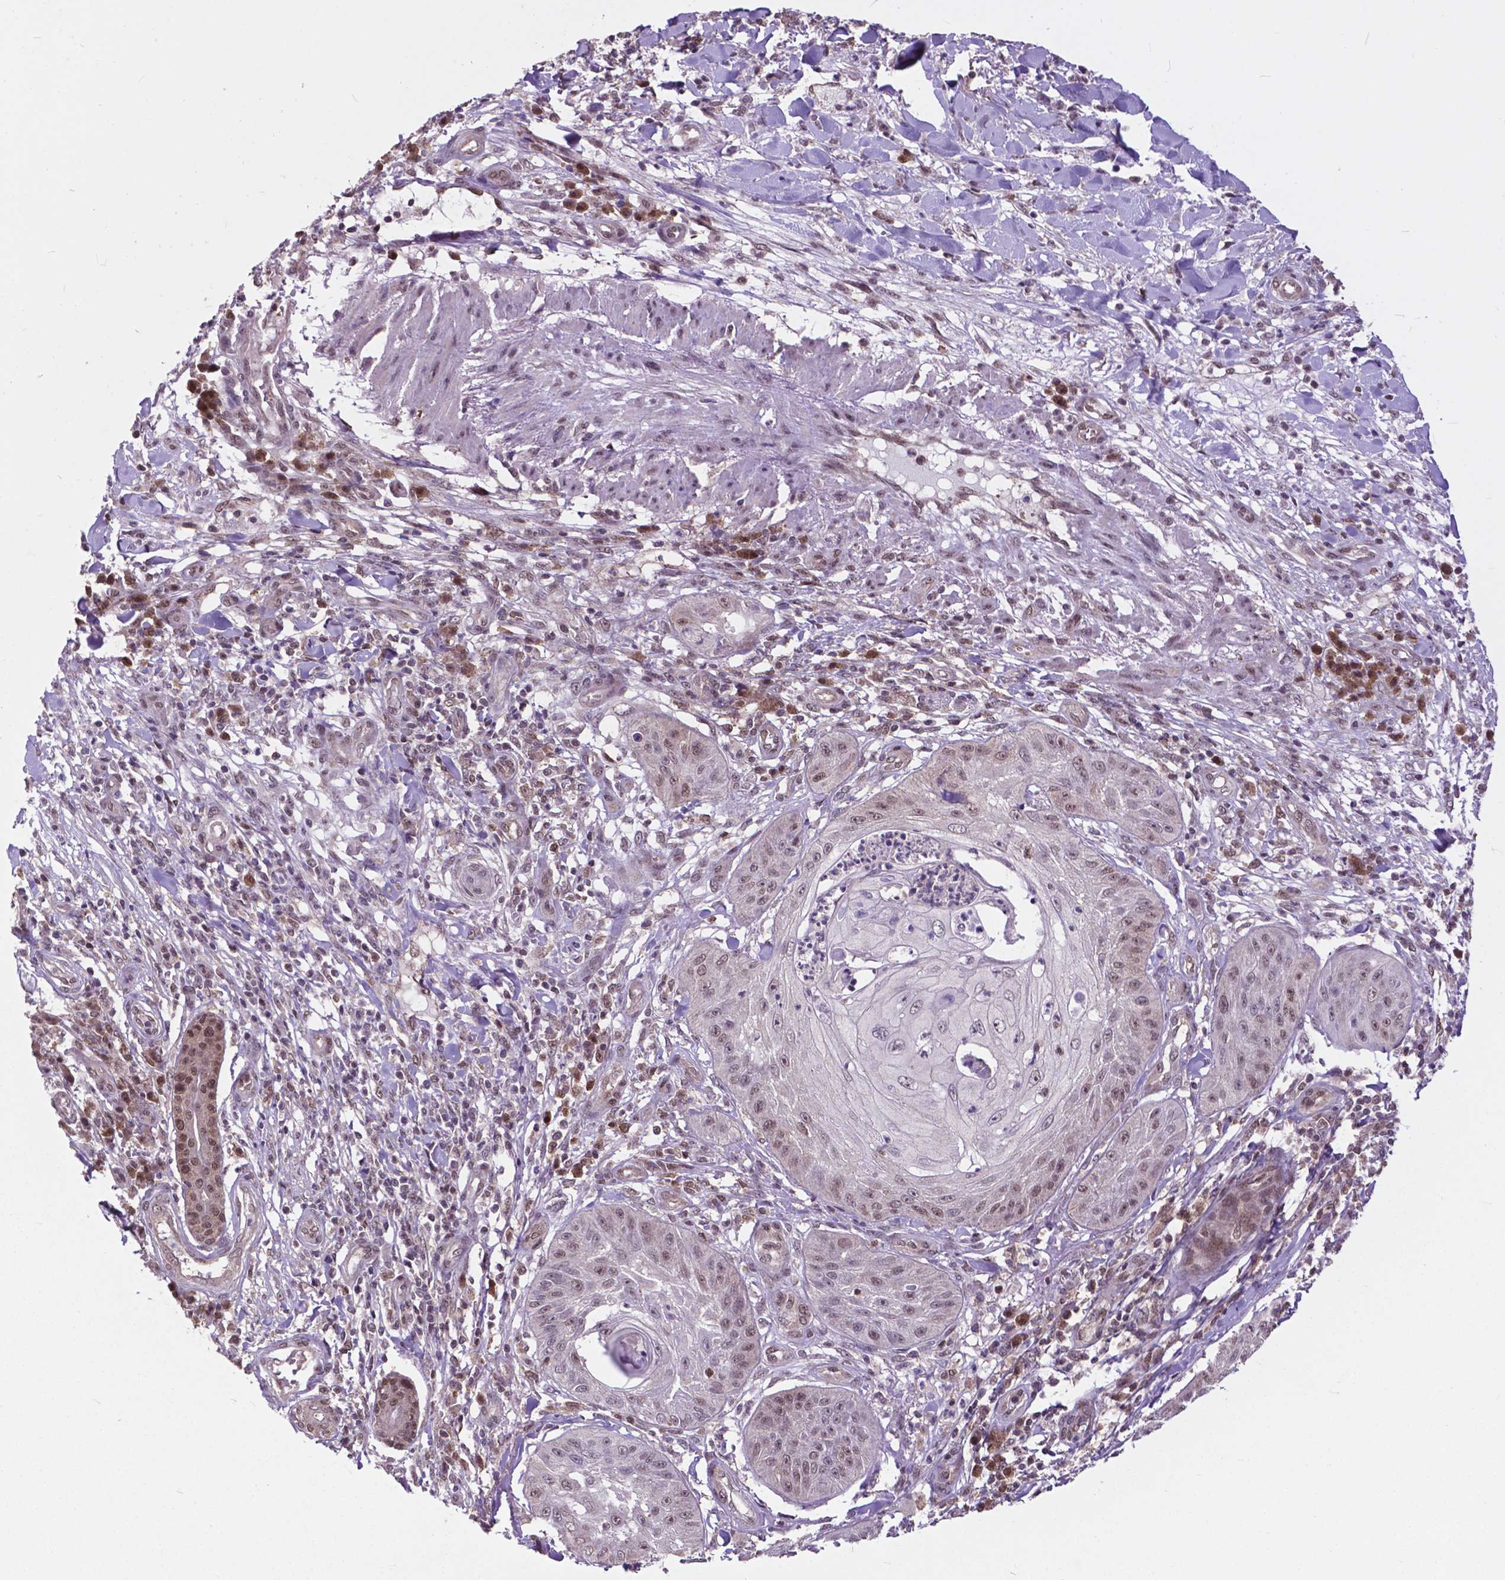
{"staining": {"intensity": "weak", "quantity": ">75%", "location": "nuclear"}, "tissue": "skin cancer", "cell_type": "Tumor cells", "image_type": "cancer", "snomed": [{"axis": "morphology", "description": "Squamous cell carcinoma, NOS"}, {"axis": "topography", "description": "Skin"}], "caption": "Protein staining shows weak nuclear positivity in about >75% of tumor cells in skin cancer (squamous cell carcinoma).", "gene": "FAF1", "patient": {"sex": "male", "age": 70}}